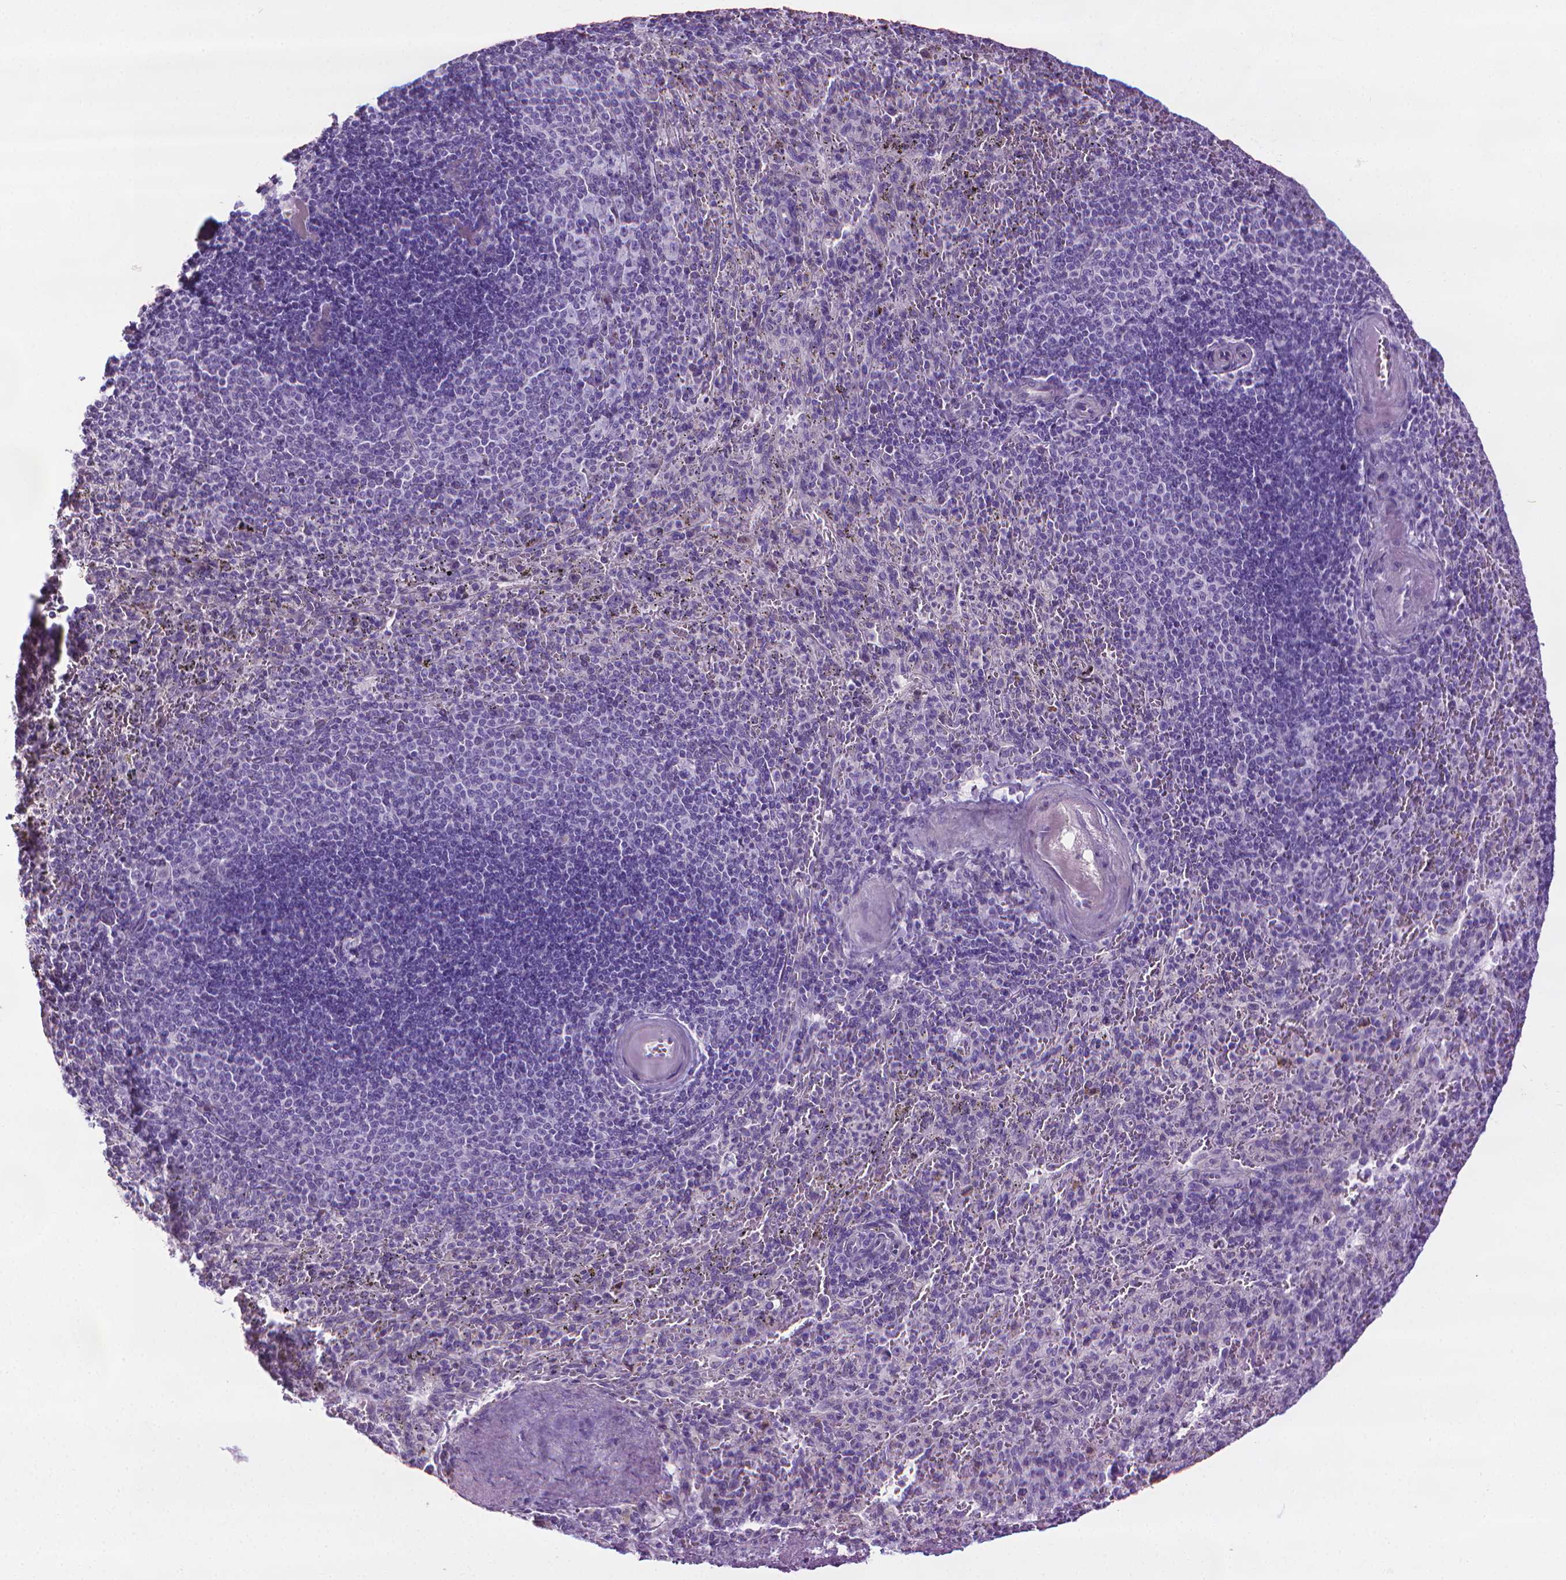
{"staining": {"intensity": "negative", "quantity": "none", "location": "none"}, "tissue": "spleen", "cell_type": "Cells in red pulp", "image_type": "normal", "snomed": [{"axis": "morphology", "description": "Normal tissue, NOS"}, {"axis": "topography", "description": "Spleen"}], "caption": "The histopathology image exhibits no staining of cells in red pulp in unremarkable spleen.", "gene": "DNAI7", "patient": {"sex": "male", "age": 57}}